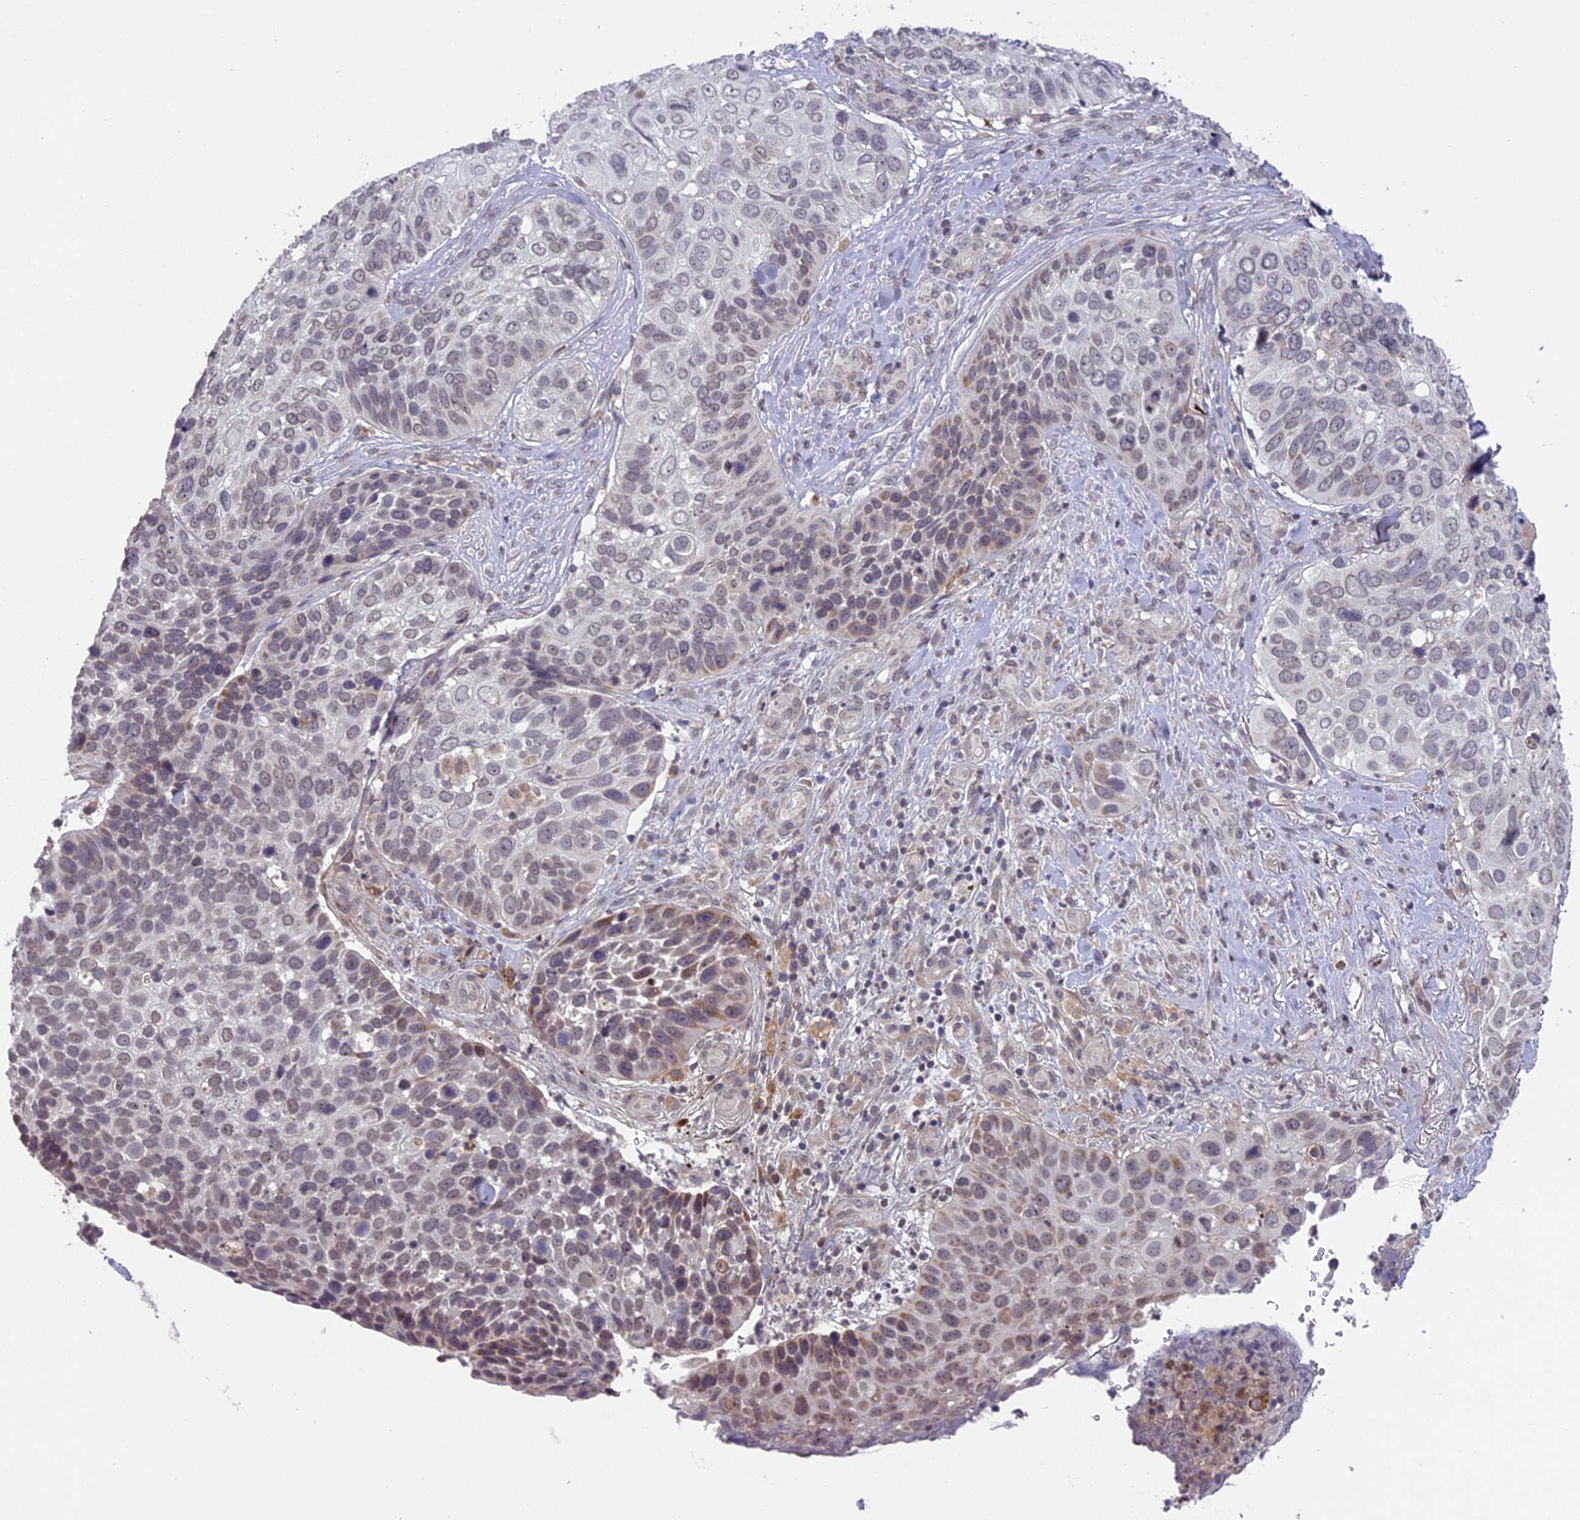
{"staining": {"intensity": "moderate", "quantity": "<25%", "location": "cytoplasmic/membranous,nuclear"}, "tissue": "skin cancer", "cell_type": "Tumor cells", "image_type": "cancer", "snomed": [{"axis": "morphology", "description": "Basal cell carcinoma"}, {"axis": "topography", "description": "Skin"}], "caption": "Basal cell carcinoma (skin) stained with a brown dye demonstrates moderate cytoplasmic/membranous and nuclear positive expression in approximately <25% of tumor cells.", "gene": "ERG28", "patient": {"sex": "female", "age": 74}}